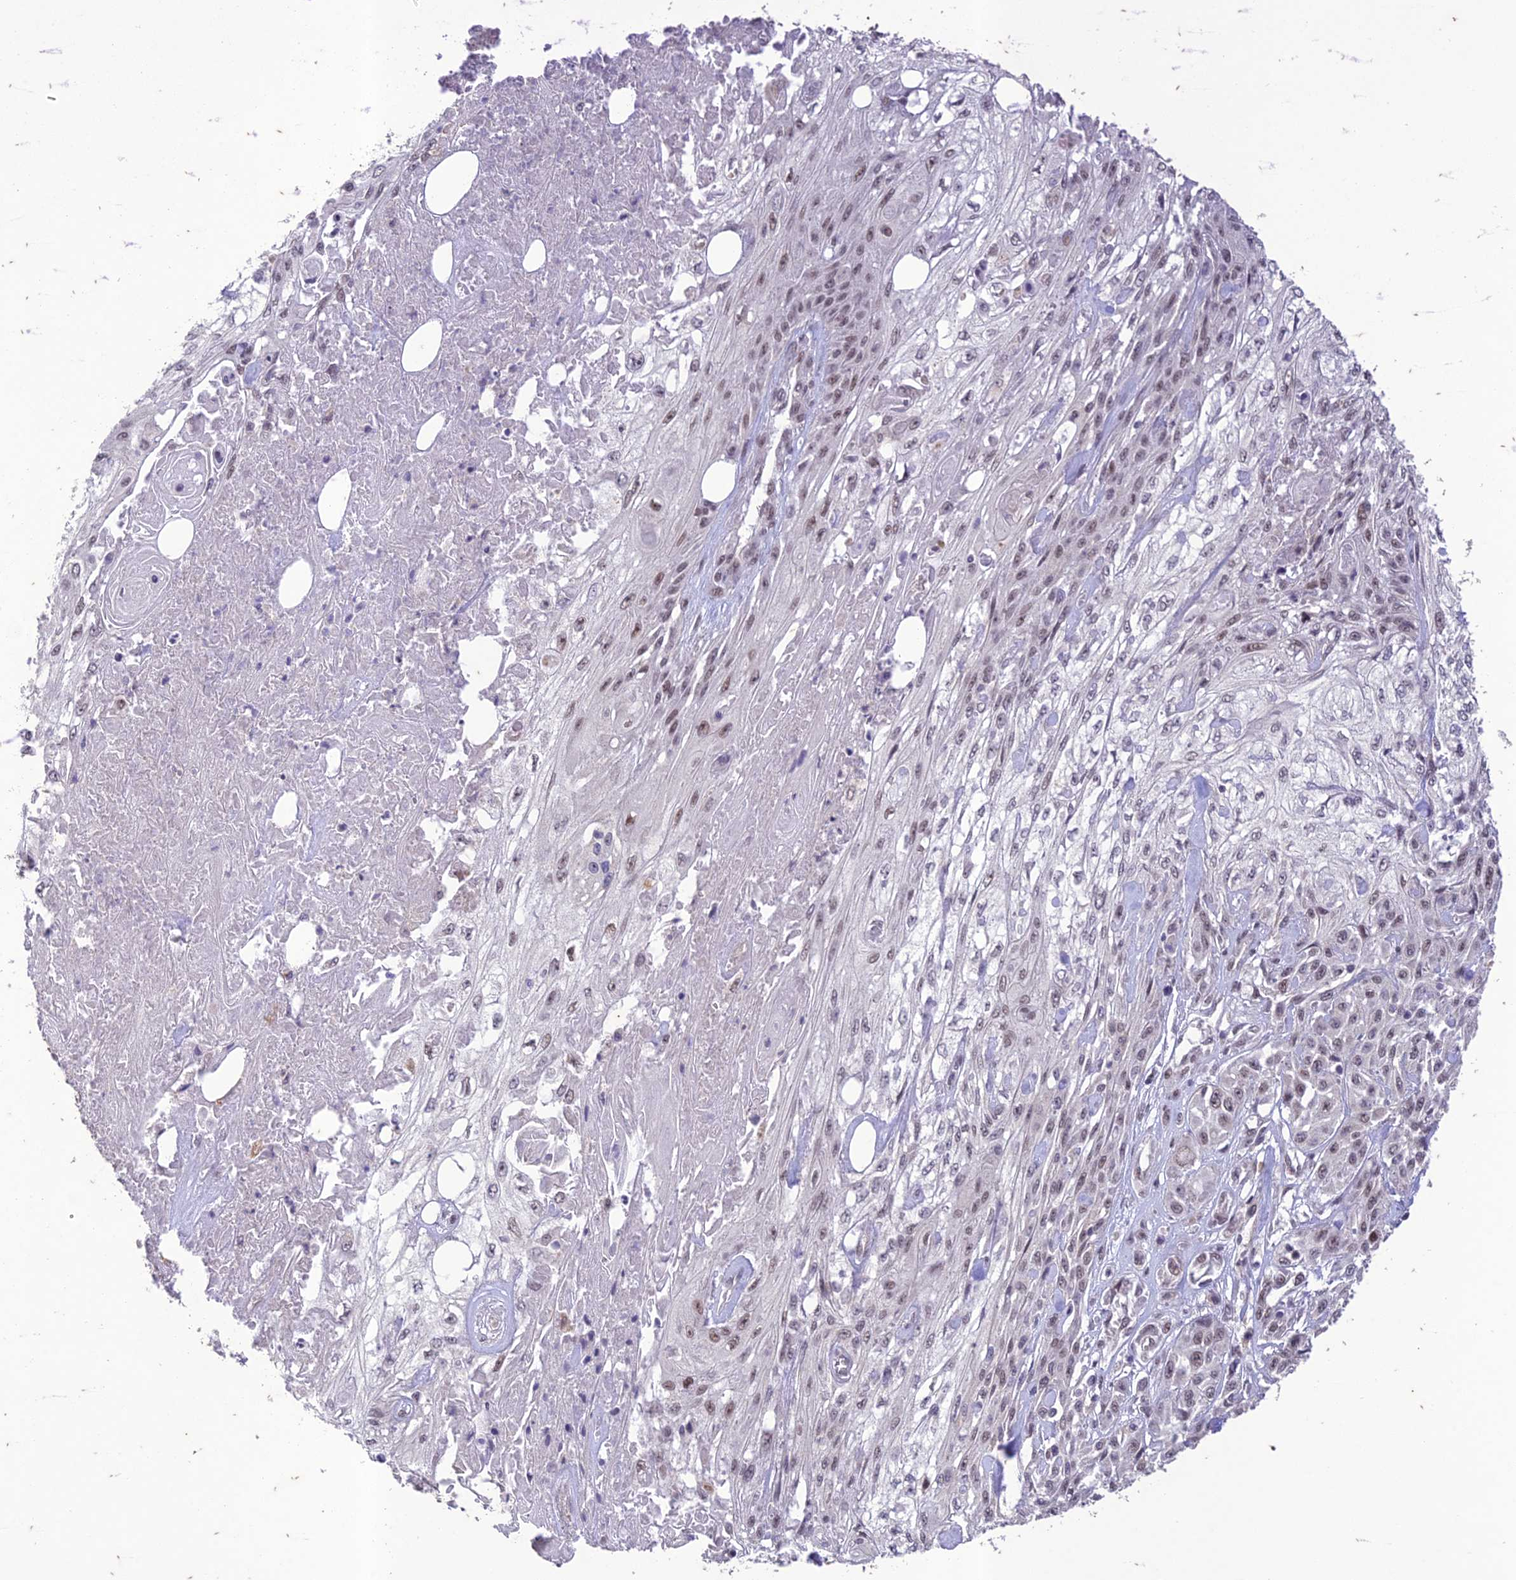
{"staining": {"intensity": "moderate", "quantity": "25%-75%", "location": "nuclear"}, "tissue": "skin cancer", "cell_type": "Tumor cells", "image_type": "cancer", "snomed": [{"axis": "morphology", "description": "Squamous cell carcinoma, NOS"}, {"axis": "morphology", "description": "Squamous cell carcinoma, metastatic, NOS"}, {"axis": "topography", "description": "Skin"}, {"axis": "topography", "description": "Lymph node"}], "caption": "Immunohistochemical staining of human skin cancer (metastatic squamous cell carcinoma) displays moderate nuclear protein expression in approximately 25%-75% of tumor cells. The protein is shown in brown color, while the nuclei are stained blue.", "gene": "POP4", "patient": {"sex": "male", "age": 75}}